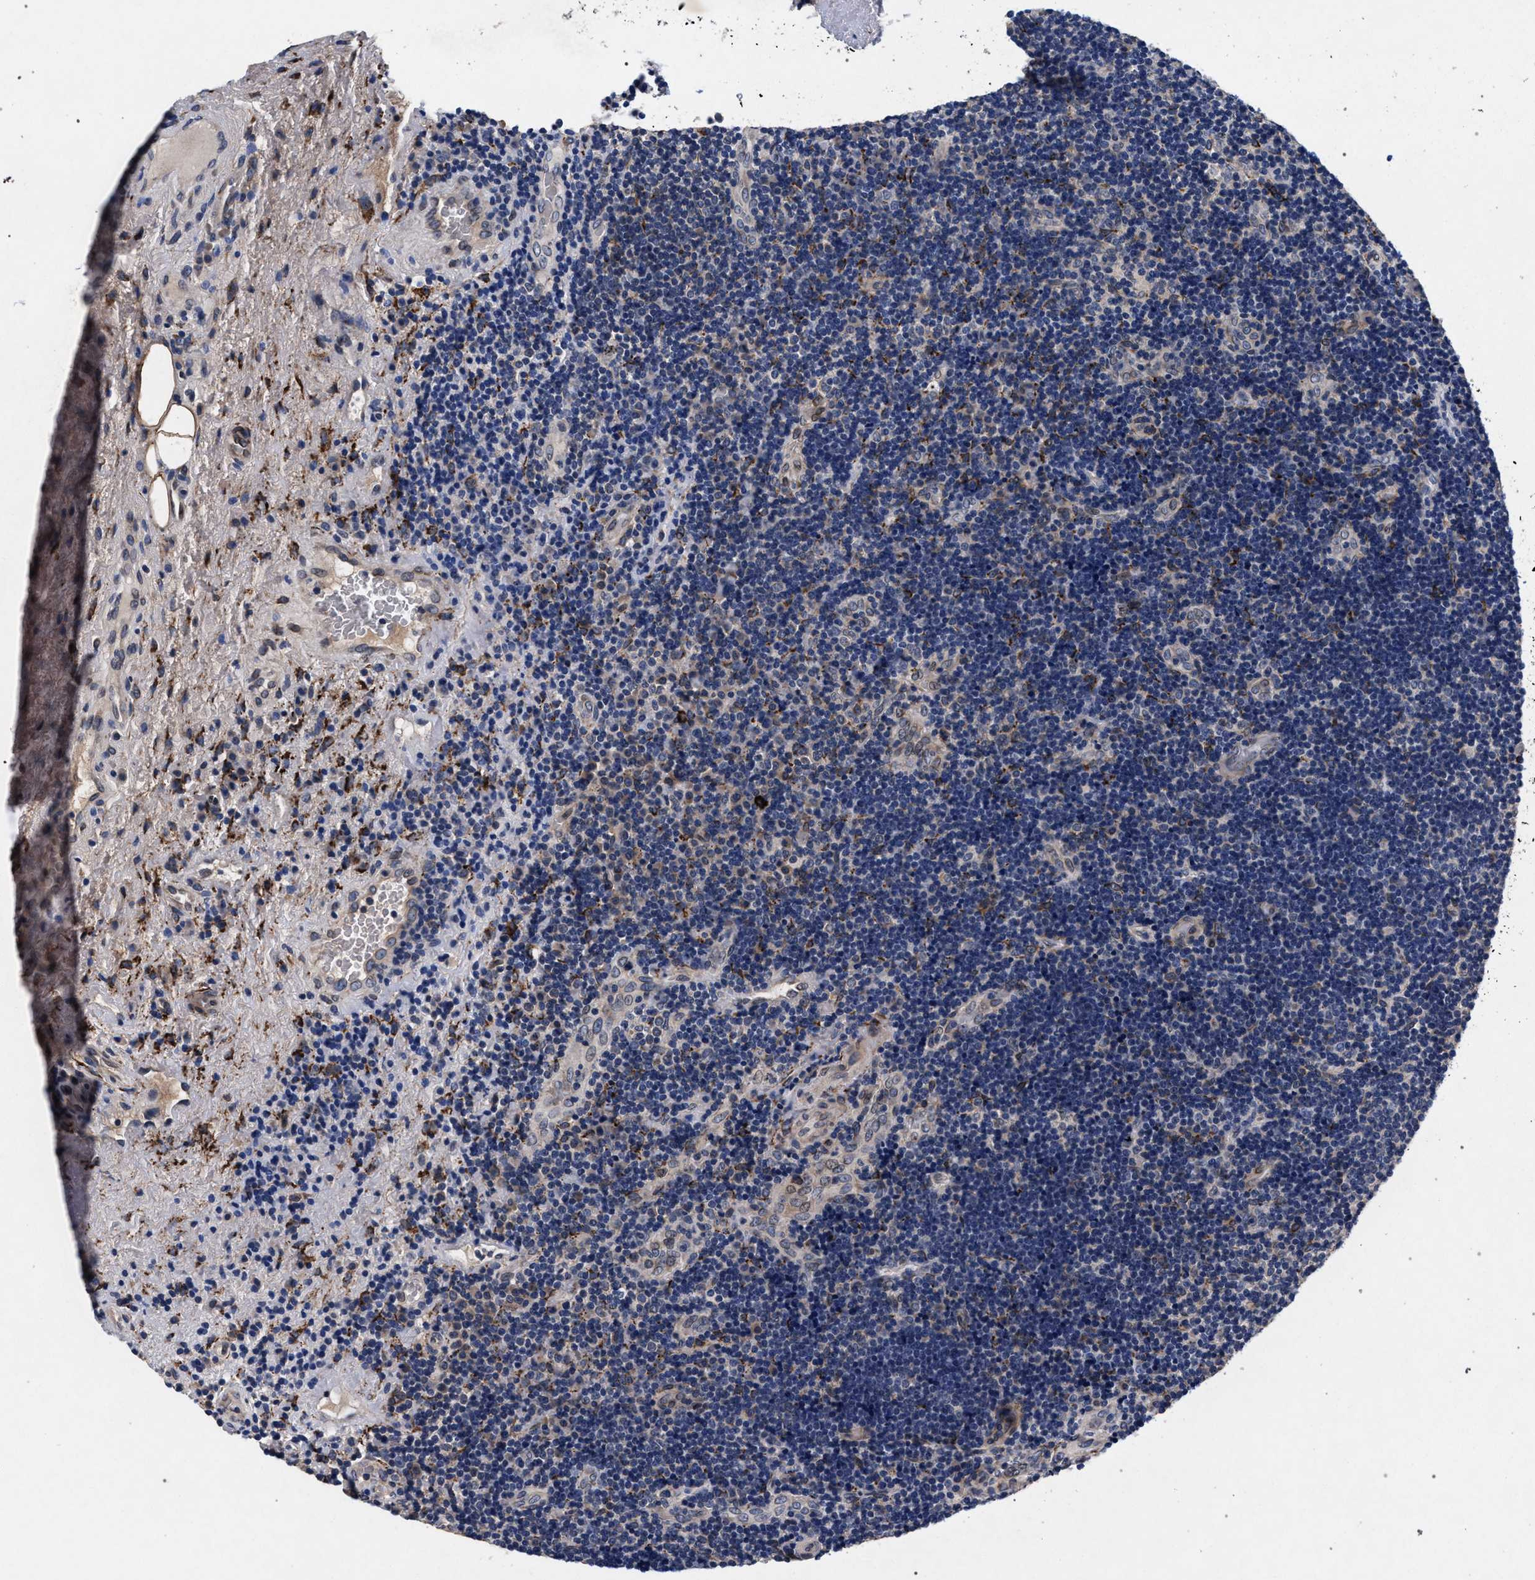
{"staining": {"intensity": "negative", "quantity": "none", "location": "none"}, "tissue": "lymphoma", "cell_type": "Tumor cells", "image_type": "cancer", "snomed": [{"axis": "morphology", "description": "Malignant lymphoma, non-Hodgkin's type, High grade"}, {"axis": "topography", "description": "Tonsil"}], "caption": "High-grade malignant lymphoma, non-Hodgkin's type was stained to show a protein in brown. There is no significant expression in tumor cells.", "gene": "NEK7", "patient": {"sex": "female", "age": 36}}